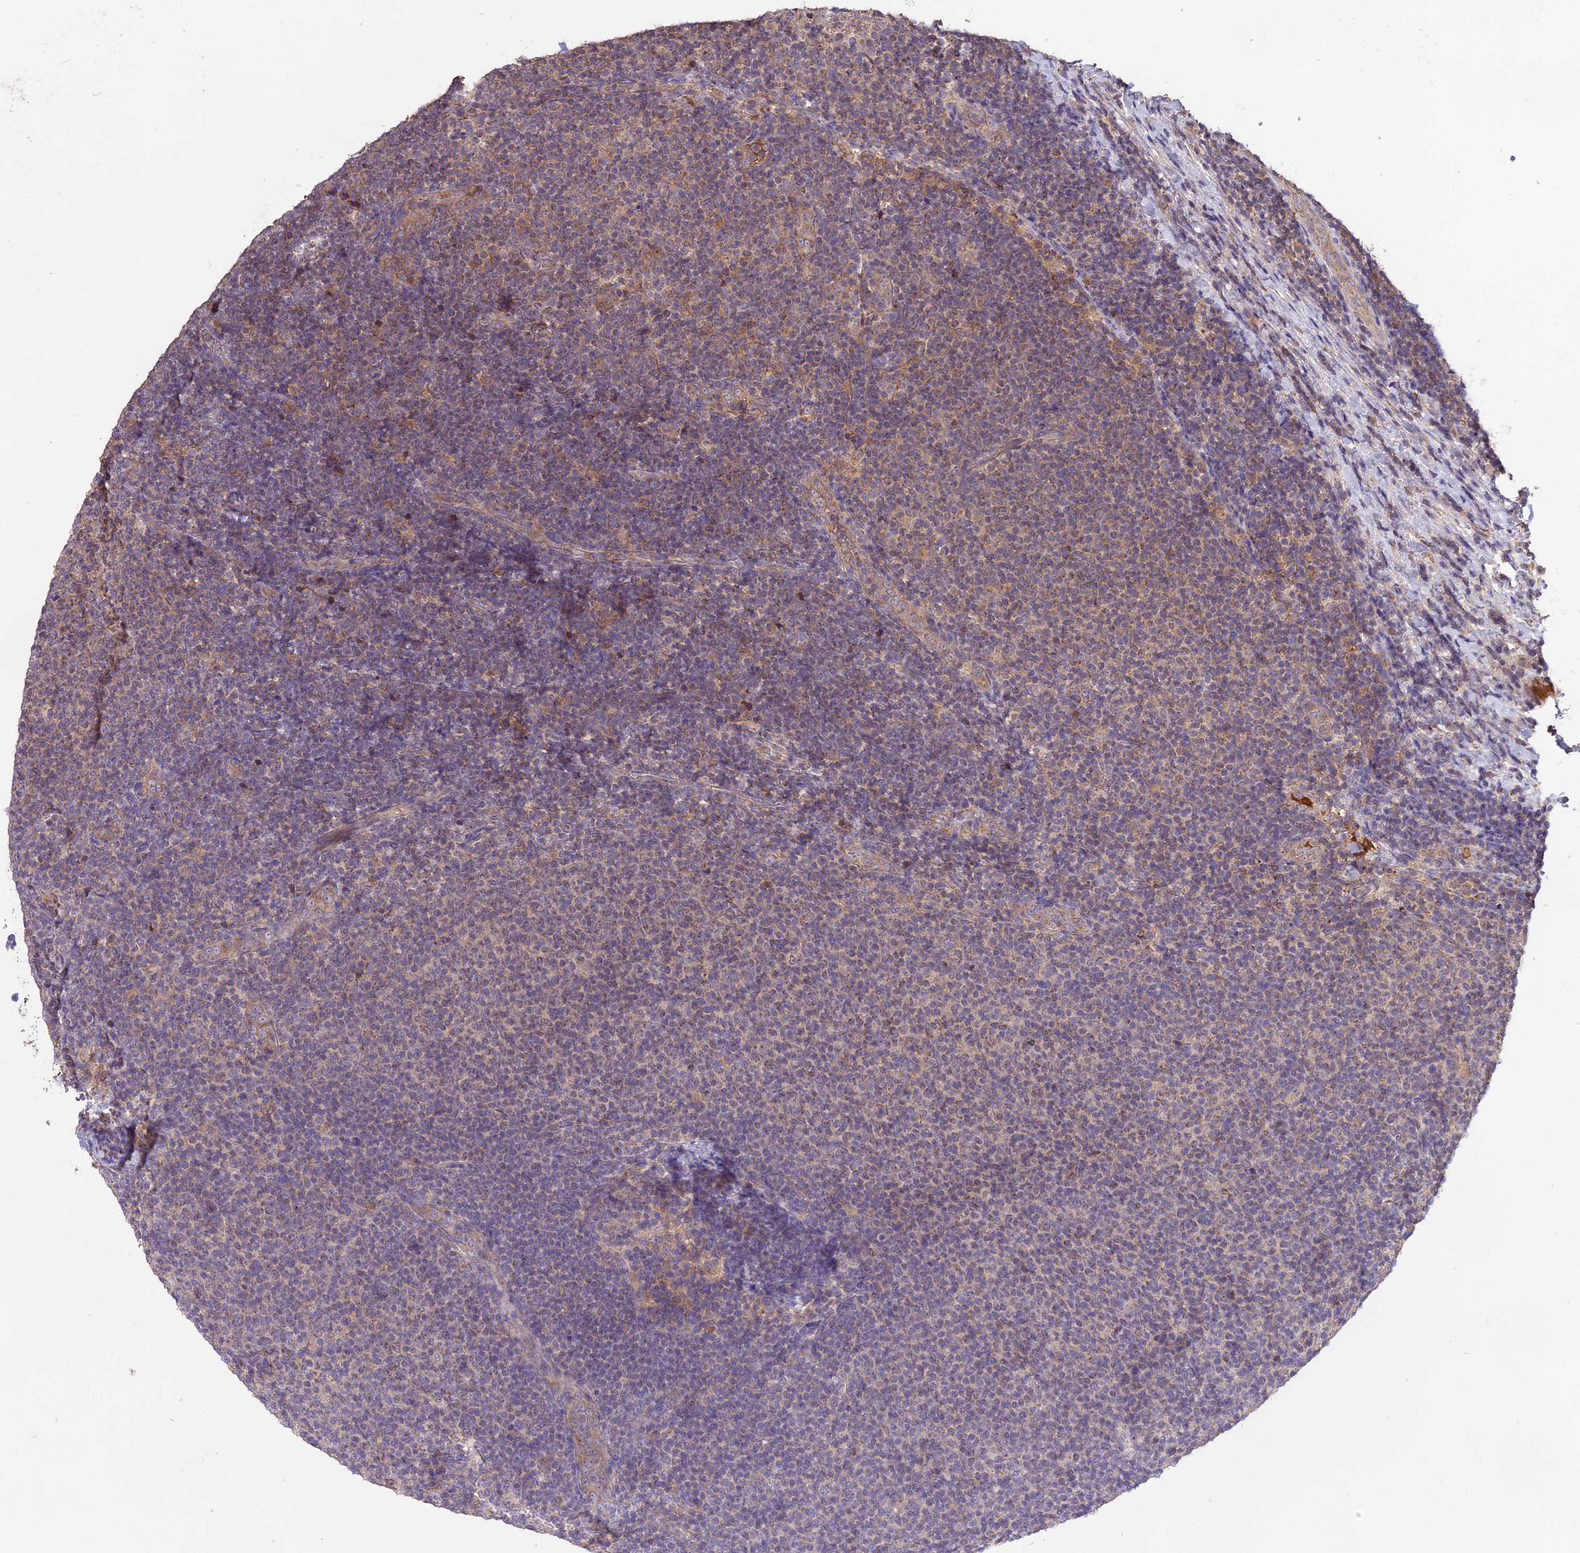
{"staining": {"intensity": "weak", "quantity": "25%-75%", "location": "cytoplasmic/membranous"}, "tissue": "lymphoma", "cell_type": "Tumor cells", "image_type": "cancer", "snomed": [{"axis": "morphology", "description": "Malignant lymphoma, non-Hodgkin's type, Low grade"}, {"axis": "topography", "description": "Lymph node"}], "caption": "Protein staining by immunohistochemistry (IHC) exhibits weak cytoplasmic/membranous positivity in about 25%-75% of tumor cells in lymphoma.", "gene": "NUDT8", "patient": {"sex": "male", "age": 66}}